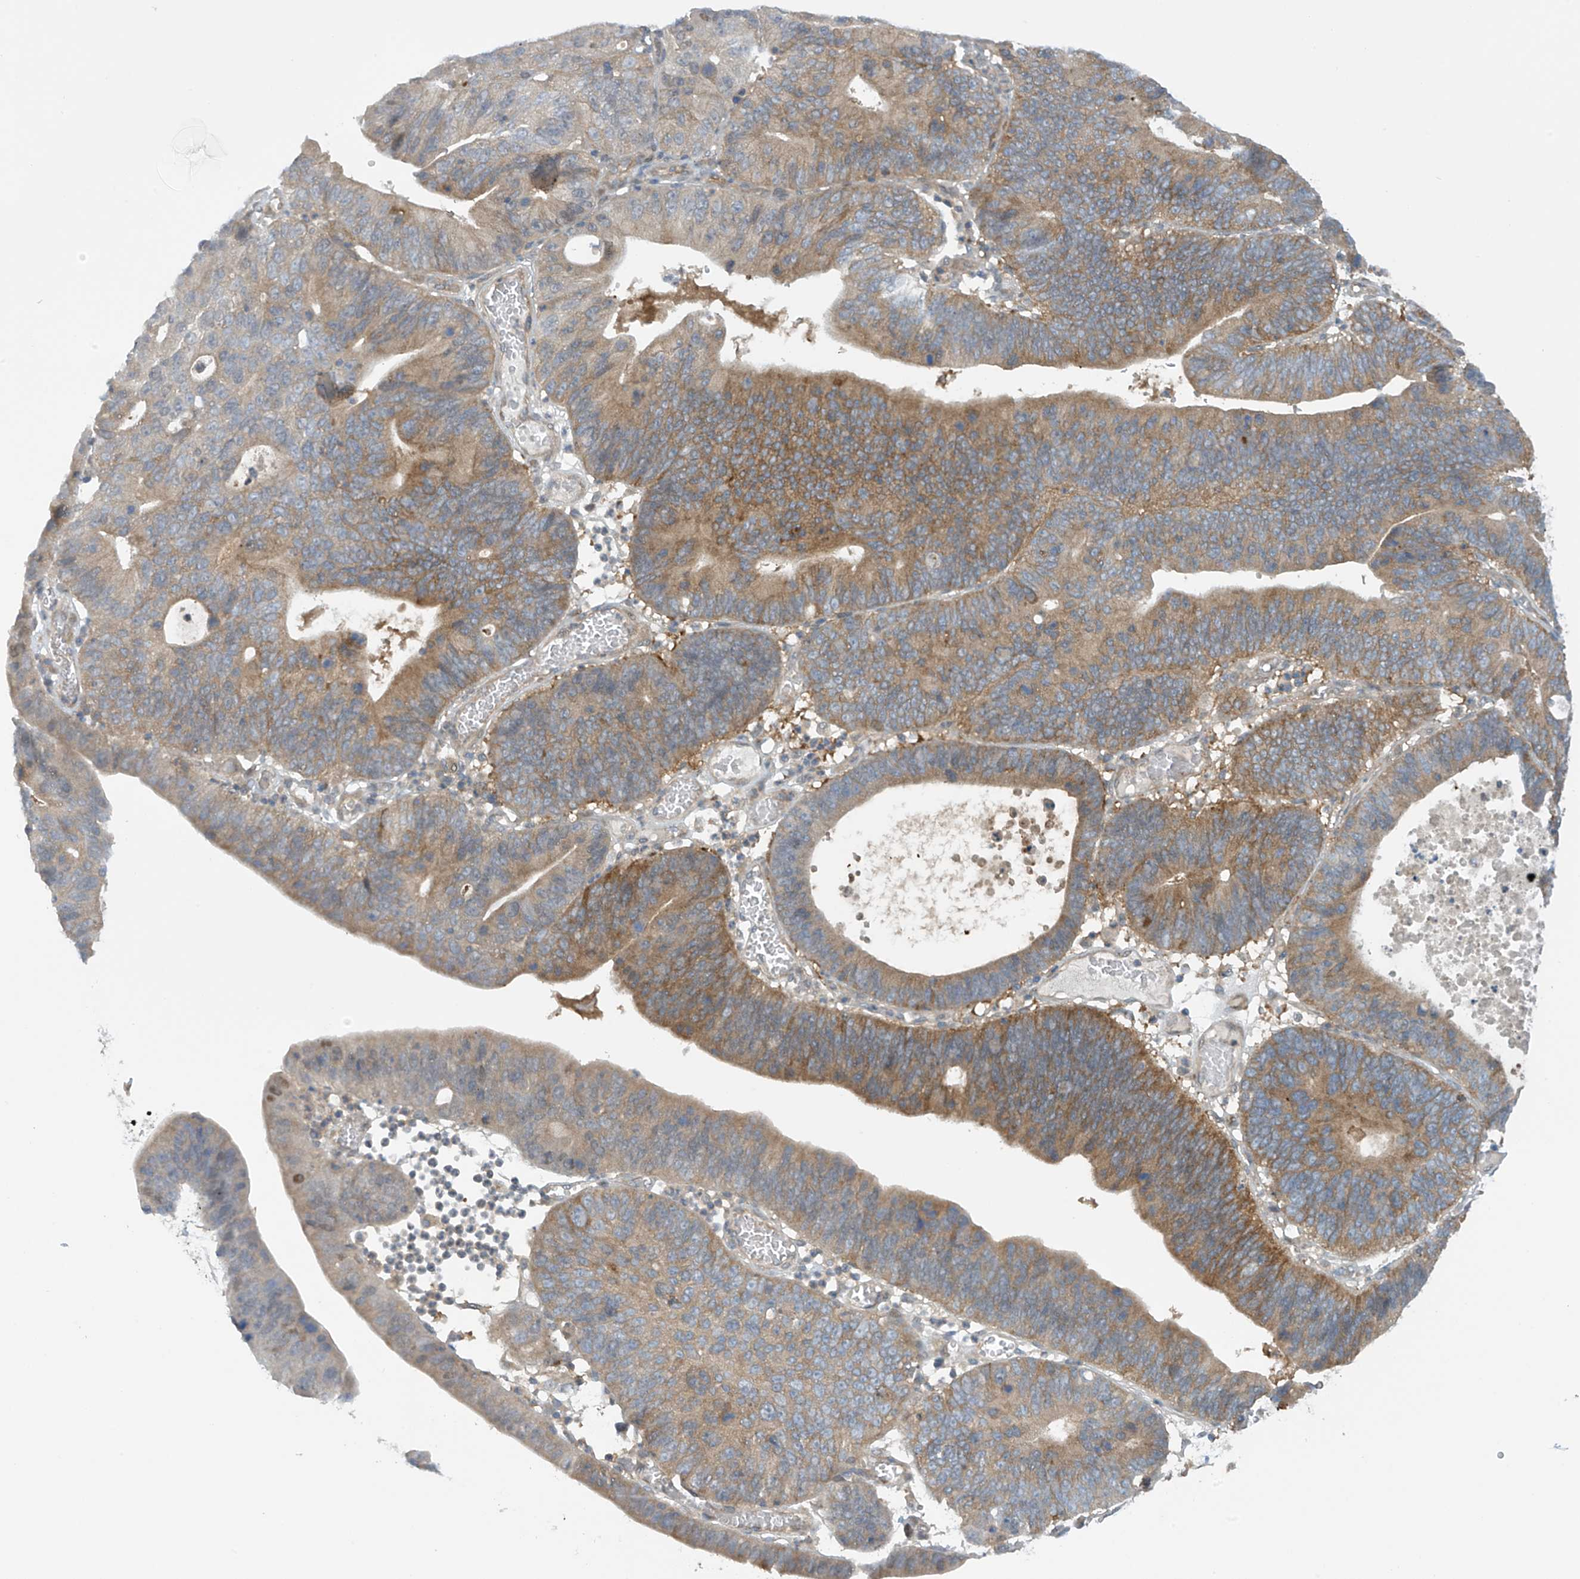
{"staining": {"intensity": "moderate", "quantity": "25%-75%", "location": "cytoplasmic/membranous"}, "tissue": "stomach cancer", "cell_type": "Tumor cells", "image_type": "cancer", "snomed": [{"axis": "morphology", "description": "Adenocarcinoma, NOS"}, {"axis": "topography", "description": "Stomach"}], "caption": "A high-resolution photomicrograph shows IHC staining of adenocarcinoma (stomach), which exhibits moderate cytoplasmic/membranous expression in about 25%-75% of tumor cells.", "gene": "FSD1L", "patient": {"sex": "male", "age": 59}}